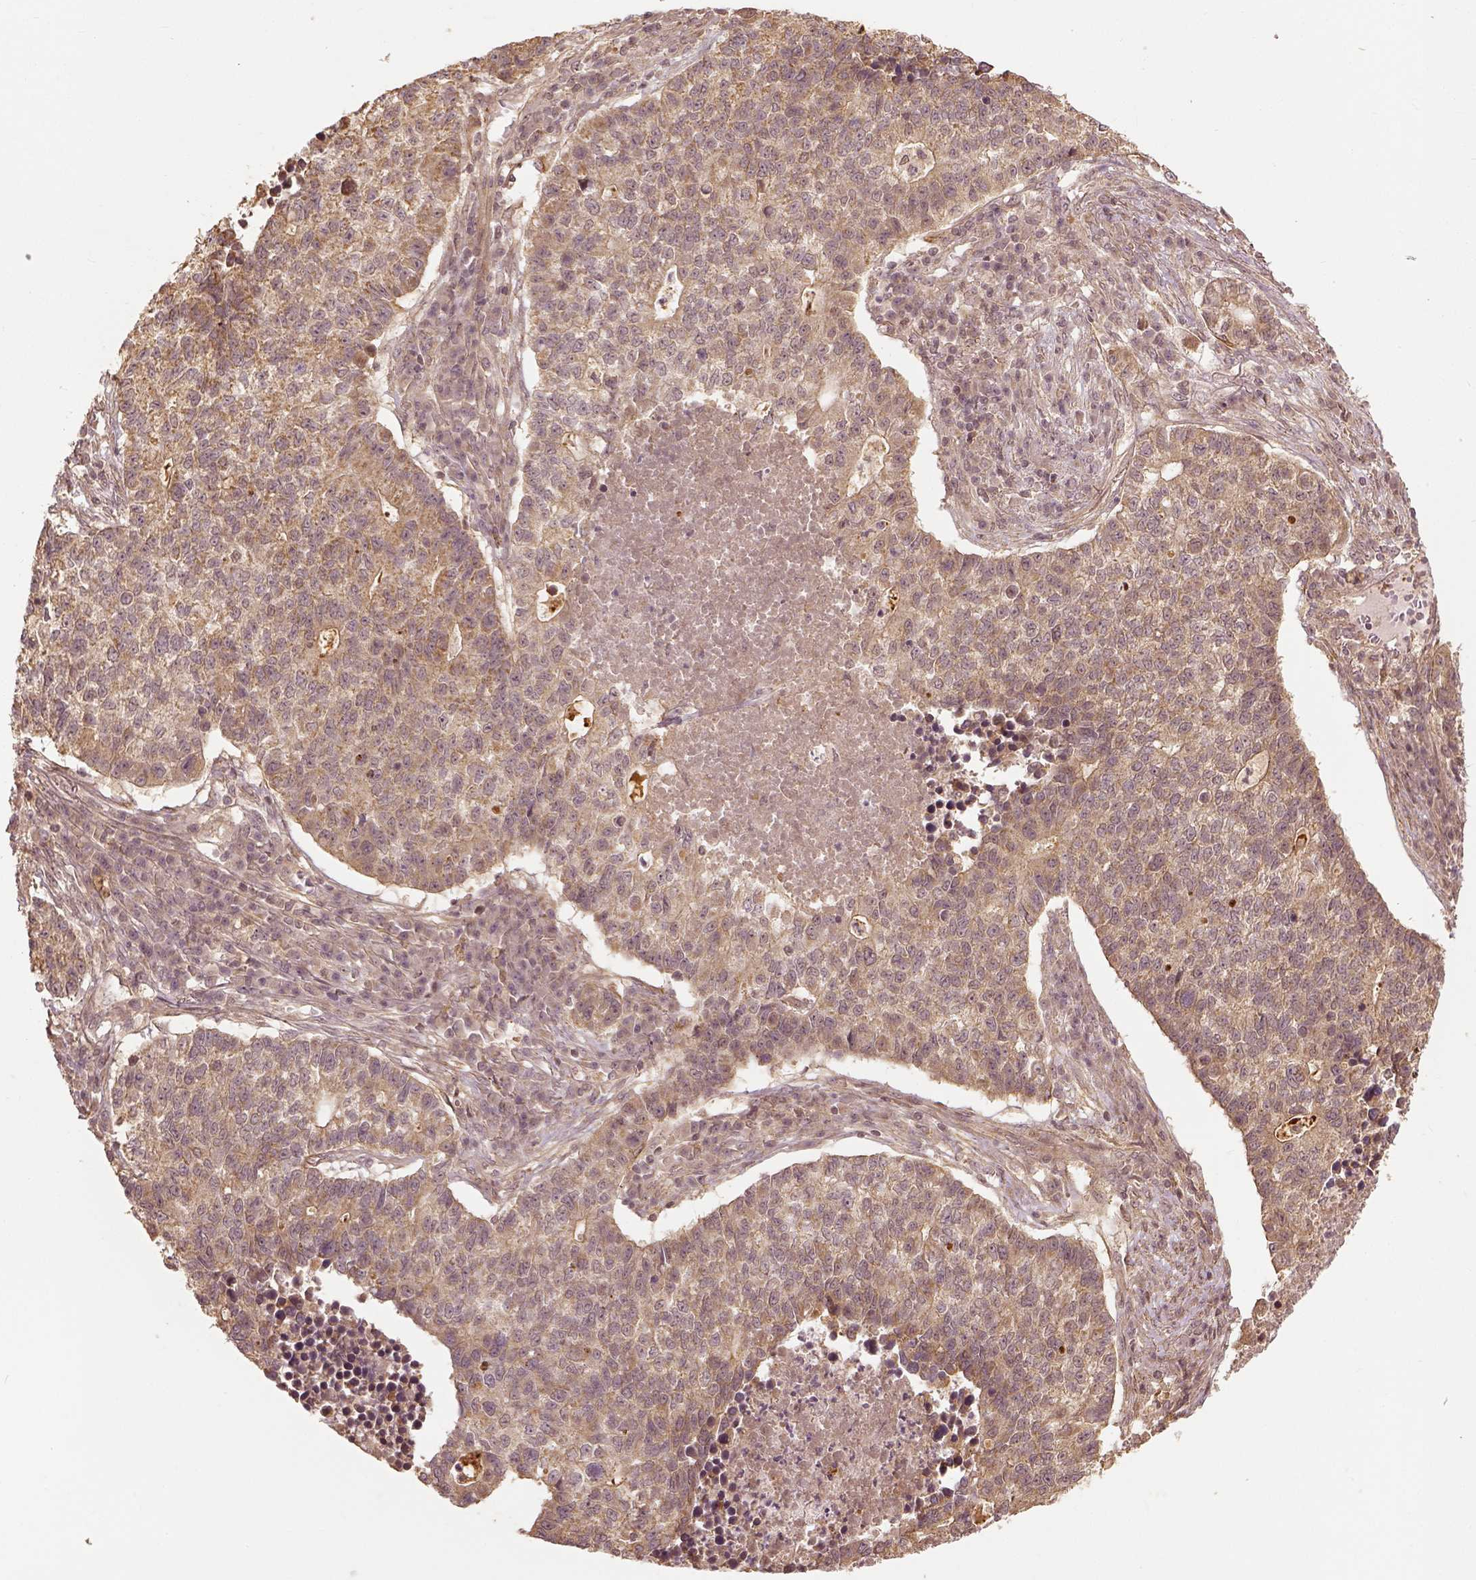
{"staining": {"intensity": "weak", "quantity": ">75%", "location": "cytoplasmic/membranous"}, "tissue": "lung cancer", "cell_type": "Tumor cells", "image_type": "cancer", "snomed": [{"axis": "morphology", "description": "Adenocarcinoma, NOS"}, {"axis": "topography", "description": "Lung"}], "caption": "The micrograph exhibits immunohistochemical staining of adenocarcinoma (lung). There is weak cytoplasmic/membranous positivity is identified in approximately >75% of tumor cells. (Brightfield microscopy of DAB IHC at high magnification).", "gene": "VEGFA", "patient": {"sex": "male", "age": 57}}